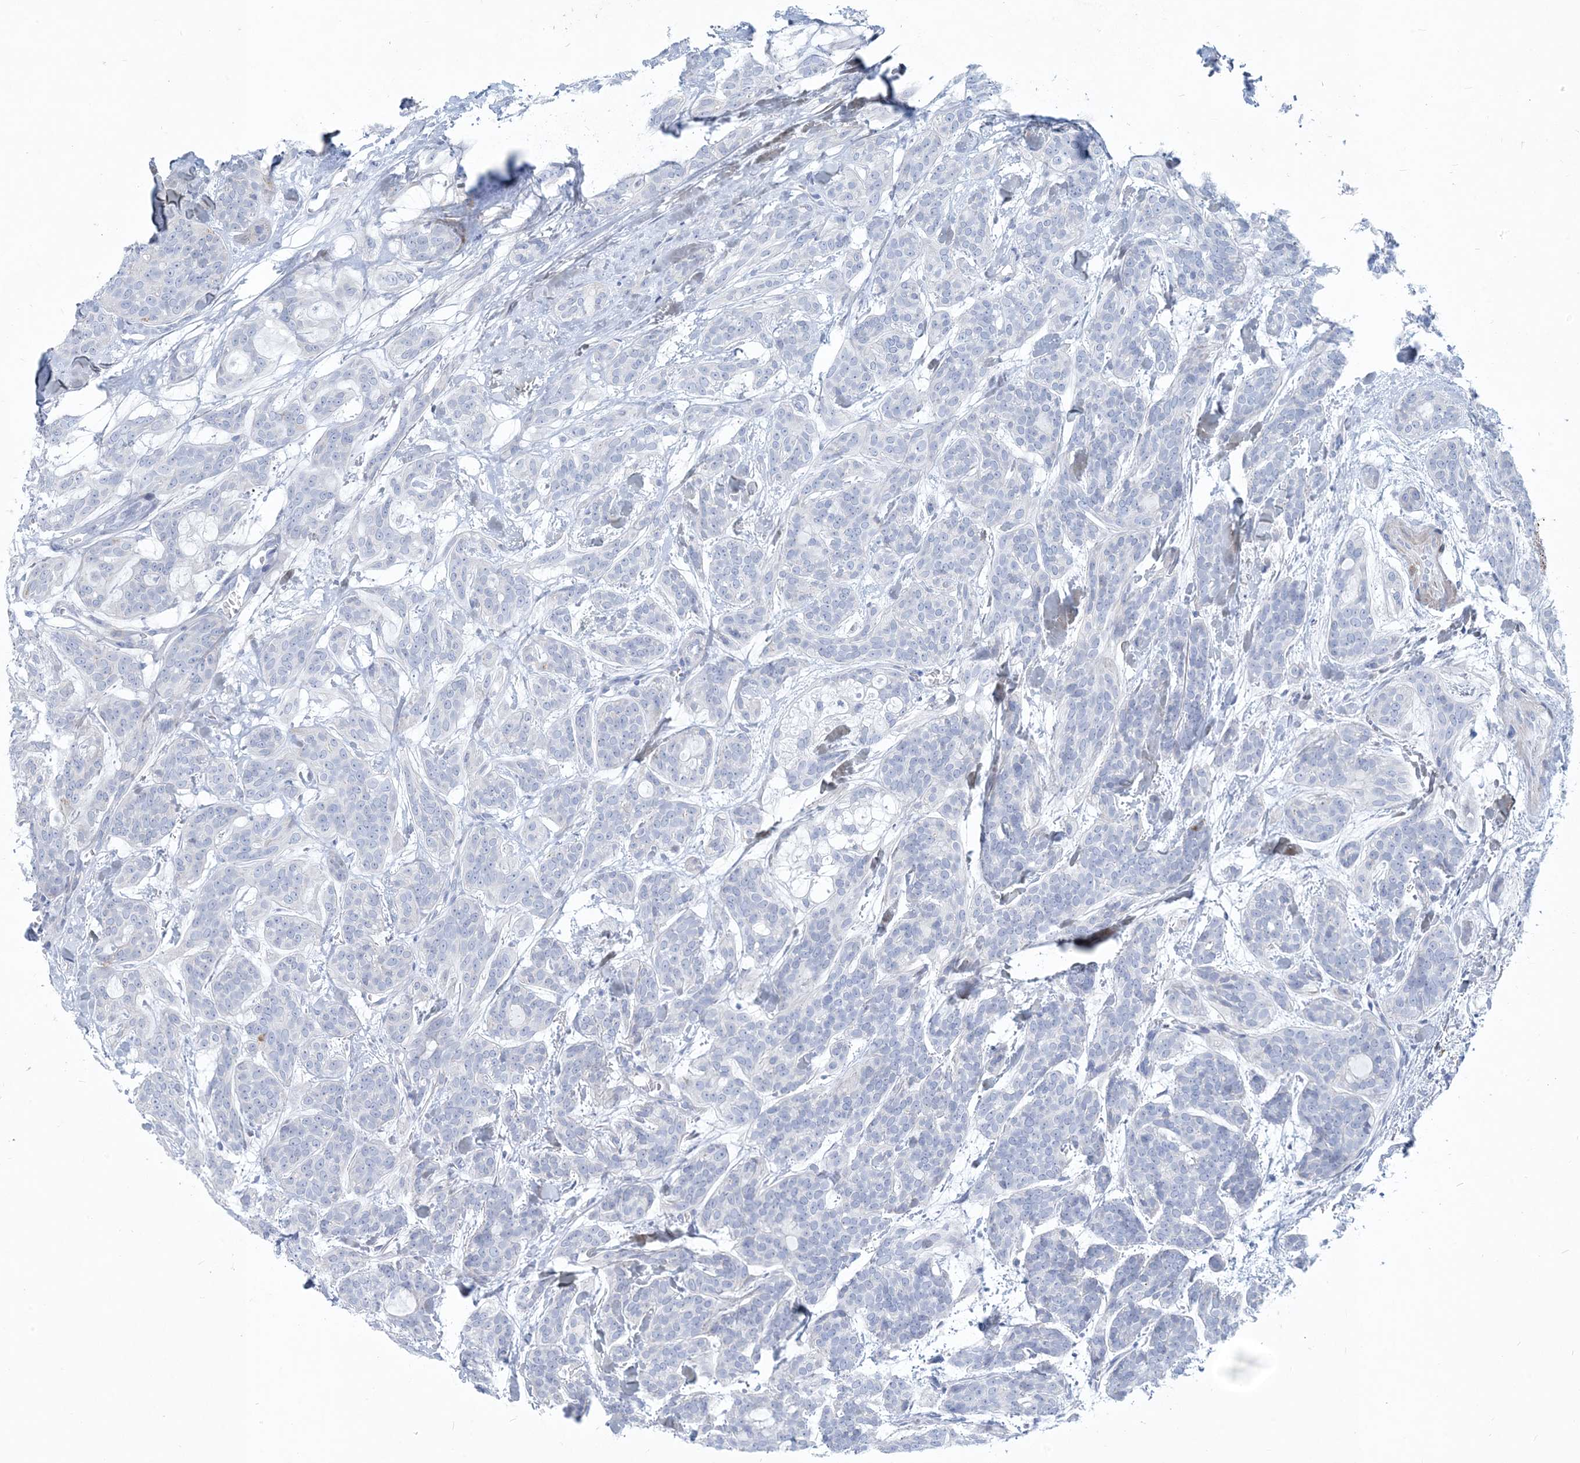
{"staining": {"intensity": "negative", "quantity": "none", "location": "none"}, "tissue": "head and neck cancer", "cell_type": "Tumor cells", "image_type": "cancer", "snomed": [{"axis": "morphology", "description": "Adenocarcinoma, NOS"}, {"axis": "topography", "description": "Head-Neck"}], "caption": "Immunohistochemical staining of head and neck cancer displays no significant expression in tumor cells. Nuclei are stained in blue.", "gene": "MOXD1", "patient": {"sex": "male", "age": 66}}